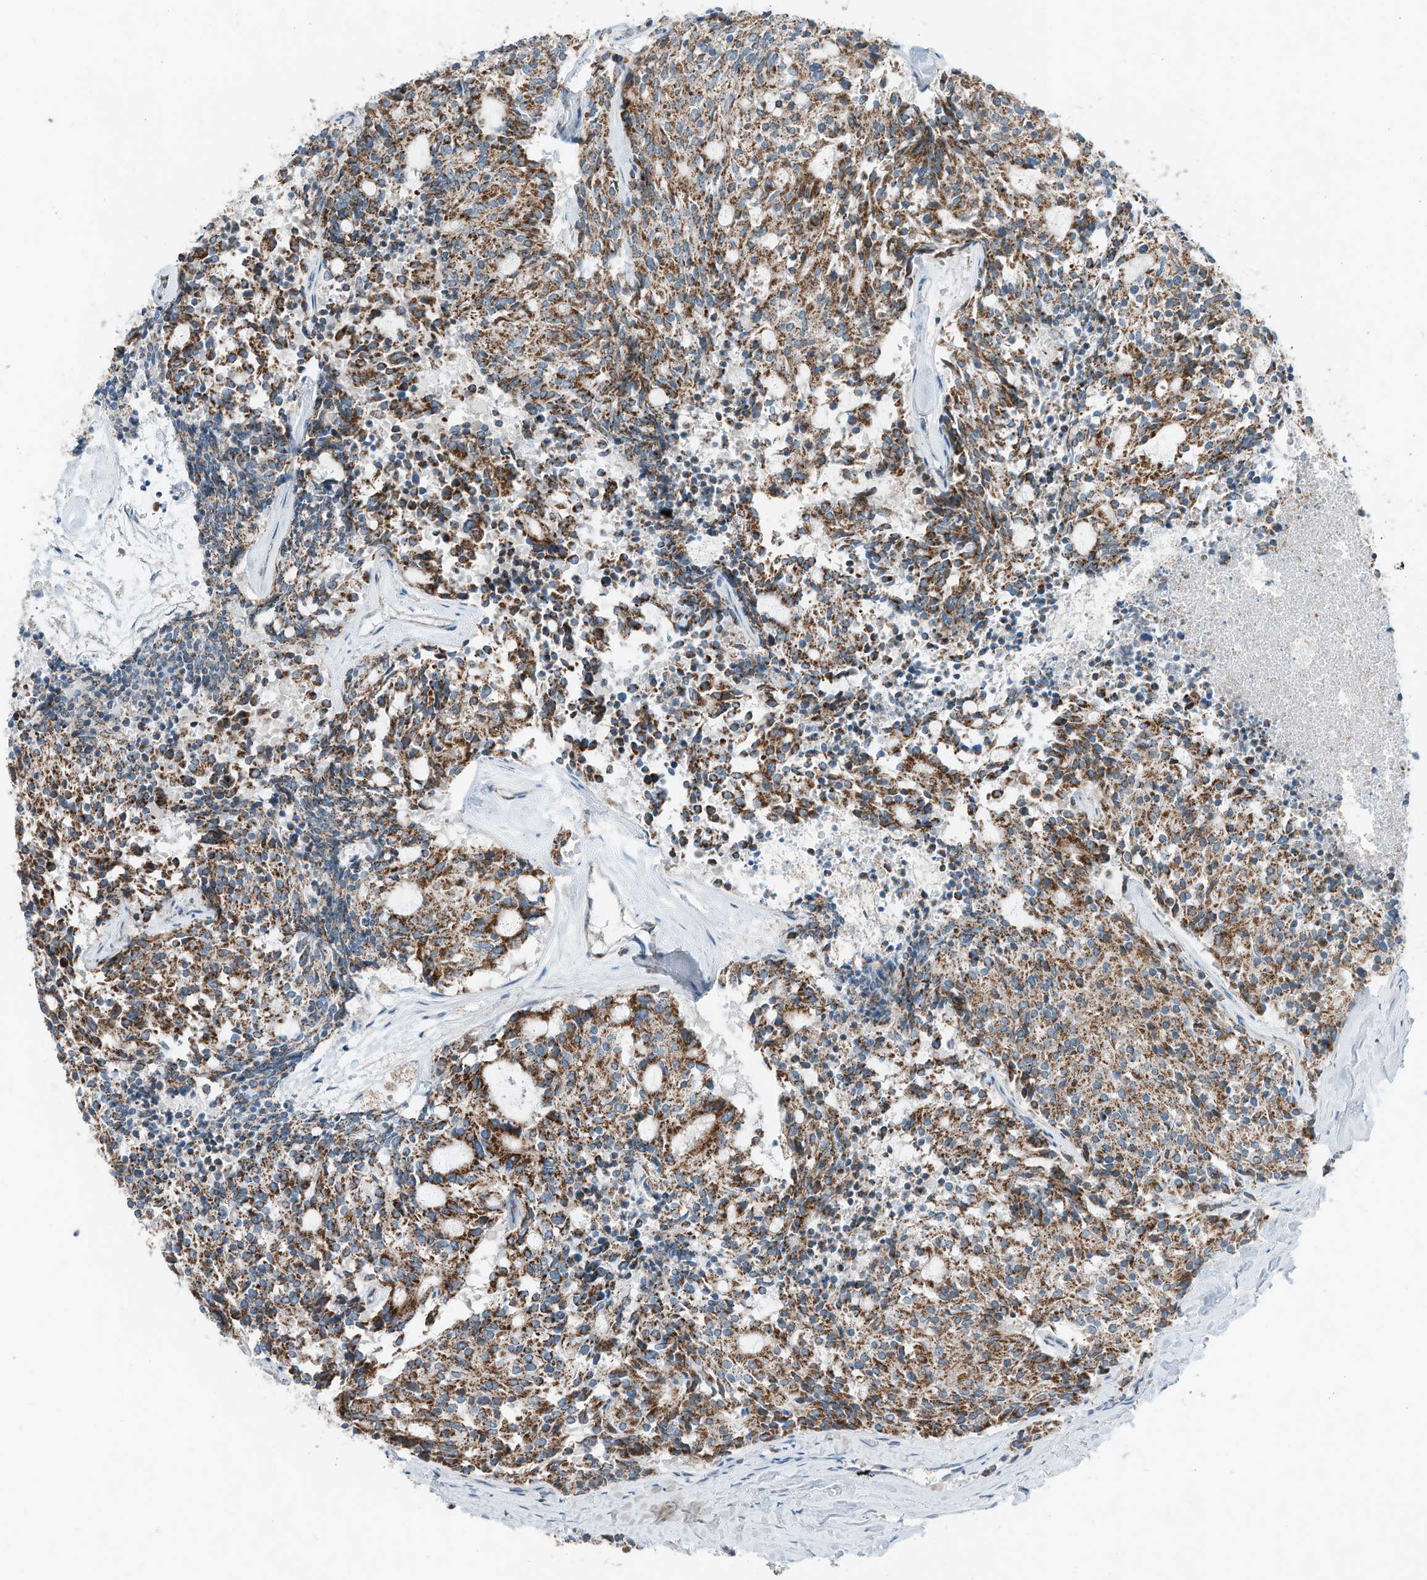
{"staining": {"intensity": "strong", "quantity": ">75%", "location": "cytoplasmic/membranous"}, "tissue": "carcinoid", "cell_type": "Tumor cells", "image_type": "cancer", "snomed": [{"axis": "morphology", "description": "Carcinoid, malignant, NOS"}, {"axis": "topography", "description": "Pancreas"}], "caption": "Immunohistochemical staining of carcinoid demonstrates high levels of strong cytoplasmic/membranous positivity in about >75% of tumor cells.", "gene": "RMND1", "patient": {"sex": "female", "age": 54}}